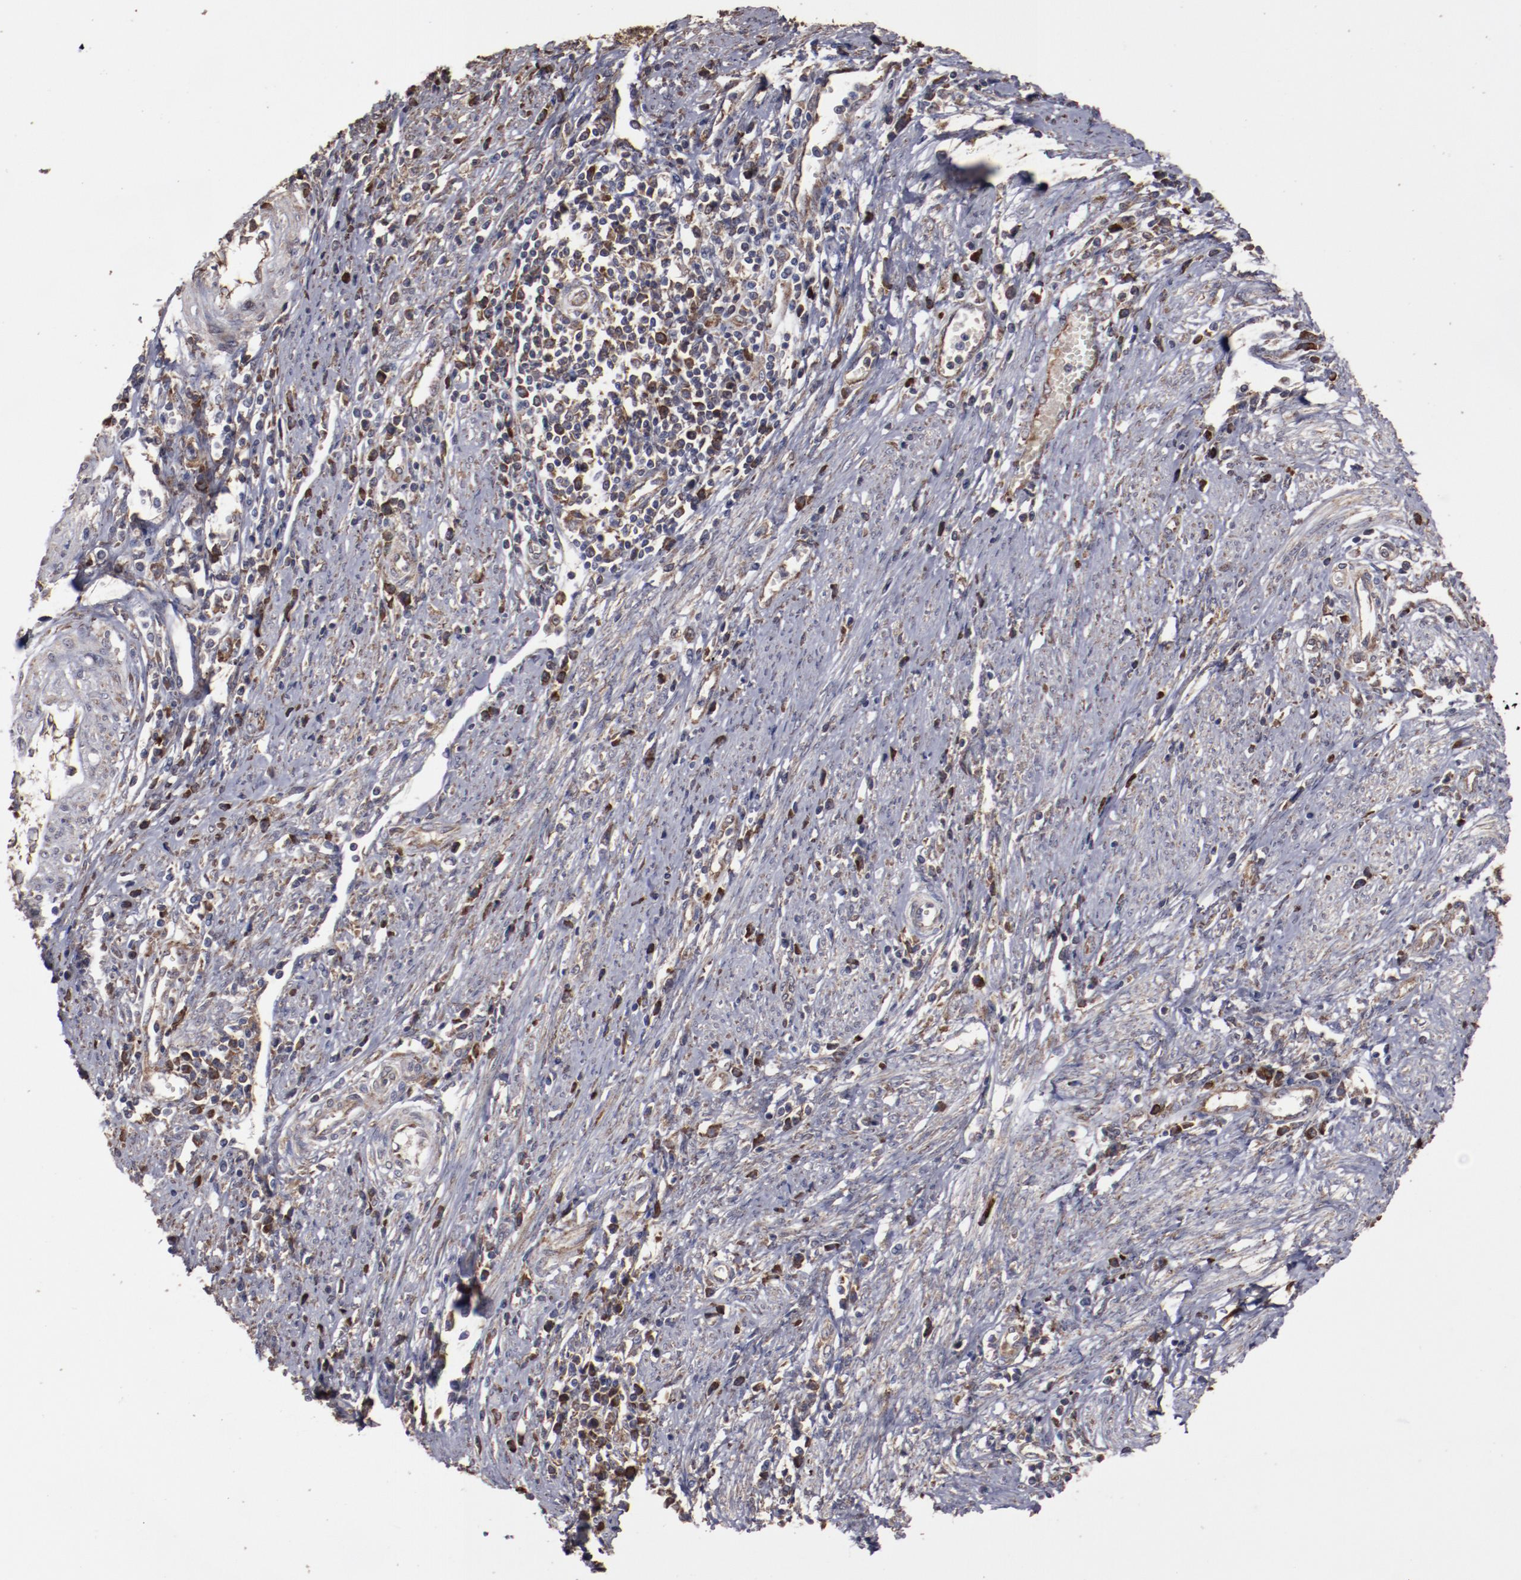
{"staining": {"intensity": "moderate", "quantity": "25%-75%", "location": "cytoplasmic/membranous"}, "tissue": "cervical cancer", "cell_type": "Tumor cells", "image_type": "cancer", "snomed": [{"axis": "morphology", "description": "Adenocarcinoma, NOS"}, {"axis": "topography", "description": "Cervix"}], "caption": "A photomicrograph of human adenocarcinoma (cervical) stained for a protein shows moderate cytoplasmic/membranous brown staining in tumor cells. (Brightfield microscopy of DAB IHC at high magnification).", "gene": "RPS4Y1", "patient": {"sex": "female", "age": 36}}